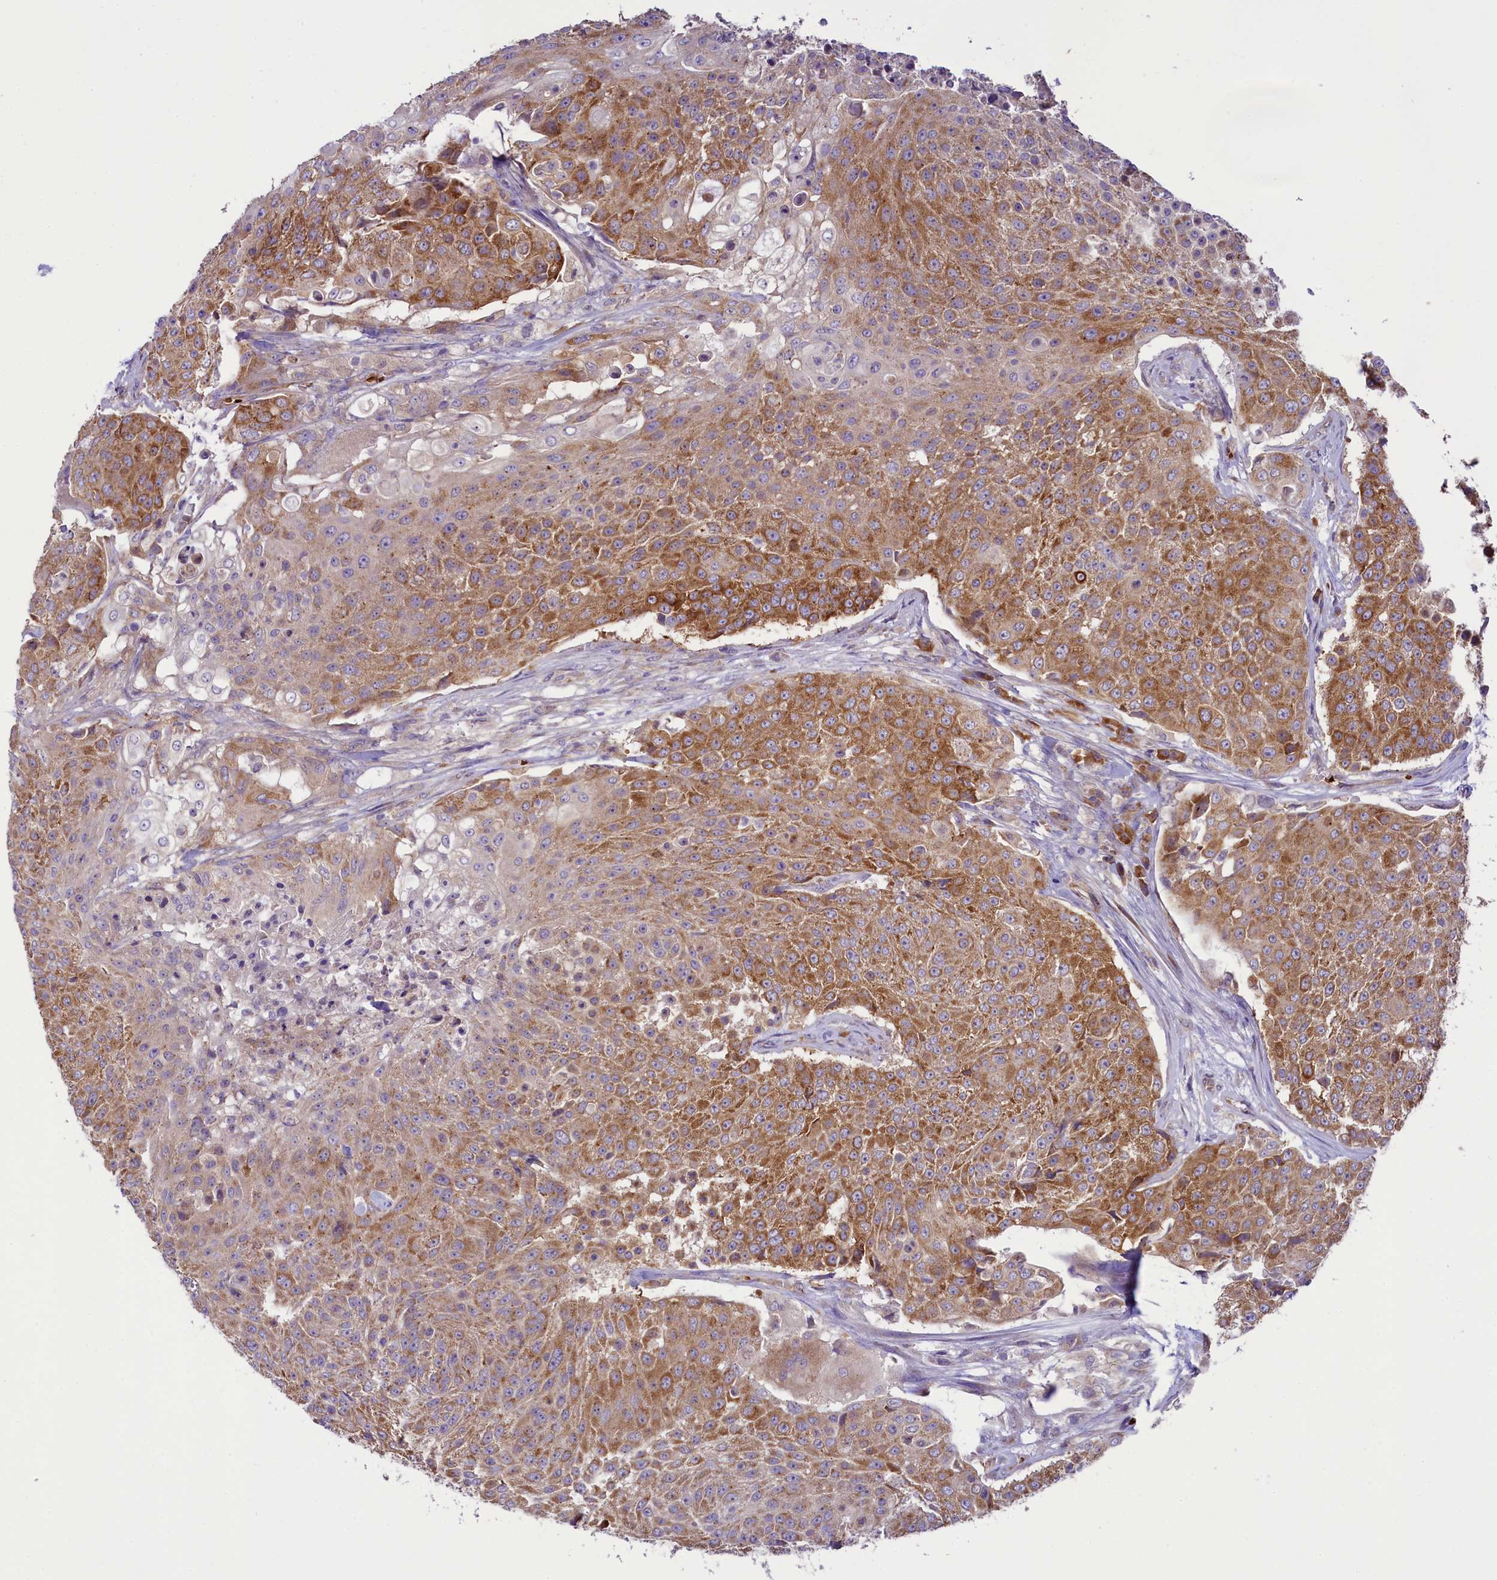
{"staining": {"intensity": "moderate", "quantity": ">75%", "location": "cytoplasmic/membranous"}, "tissue": "urothelial cancer", "cell_type": "Tumor cells", "image_type": "cancer", "snomed": [{"axis": "morphology", "description": "Urothelial carcinoma, High grade"}, {"axis": "topography", "description": "Urinary bladder"}], "caption": "Immunohistochemistry (IHC) image of urothelial cancer stained for a protein (brown), which shows medium levels of moderate cytoplasmic/membranous expression in approximately >75% of tumor cells.", "gene": "LARP4", "patient": {"sex": "female", "age": 63}}